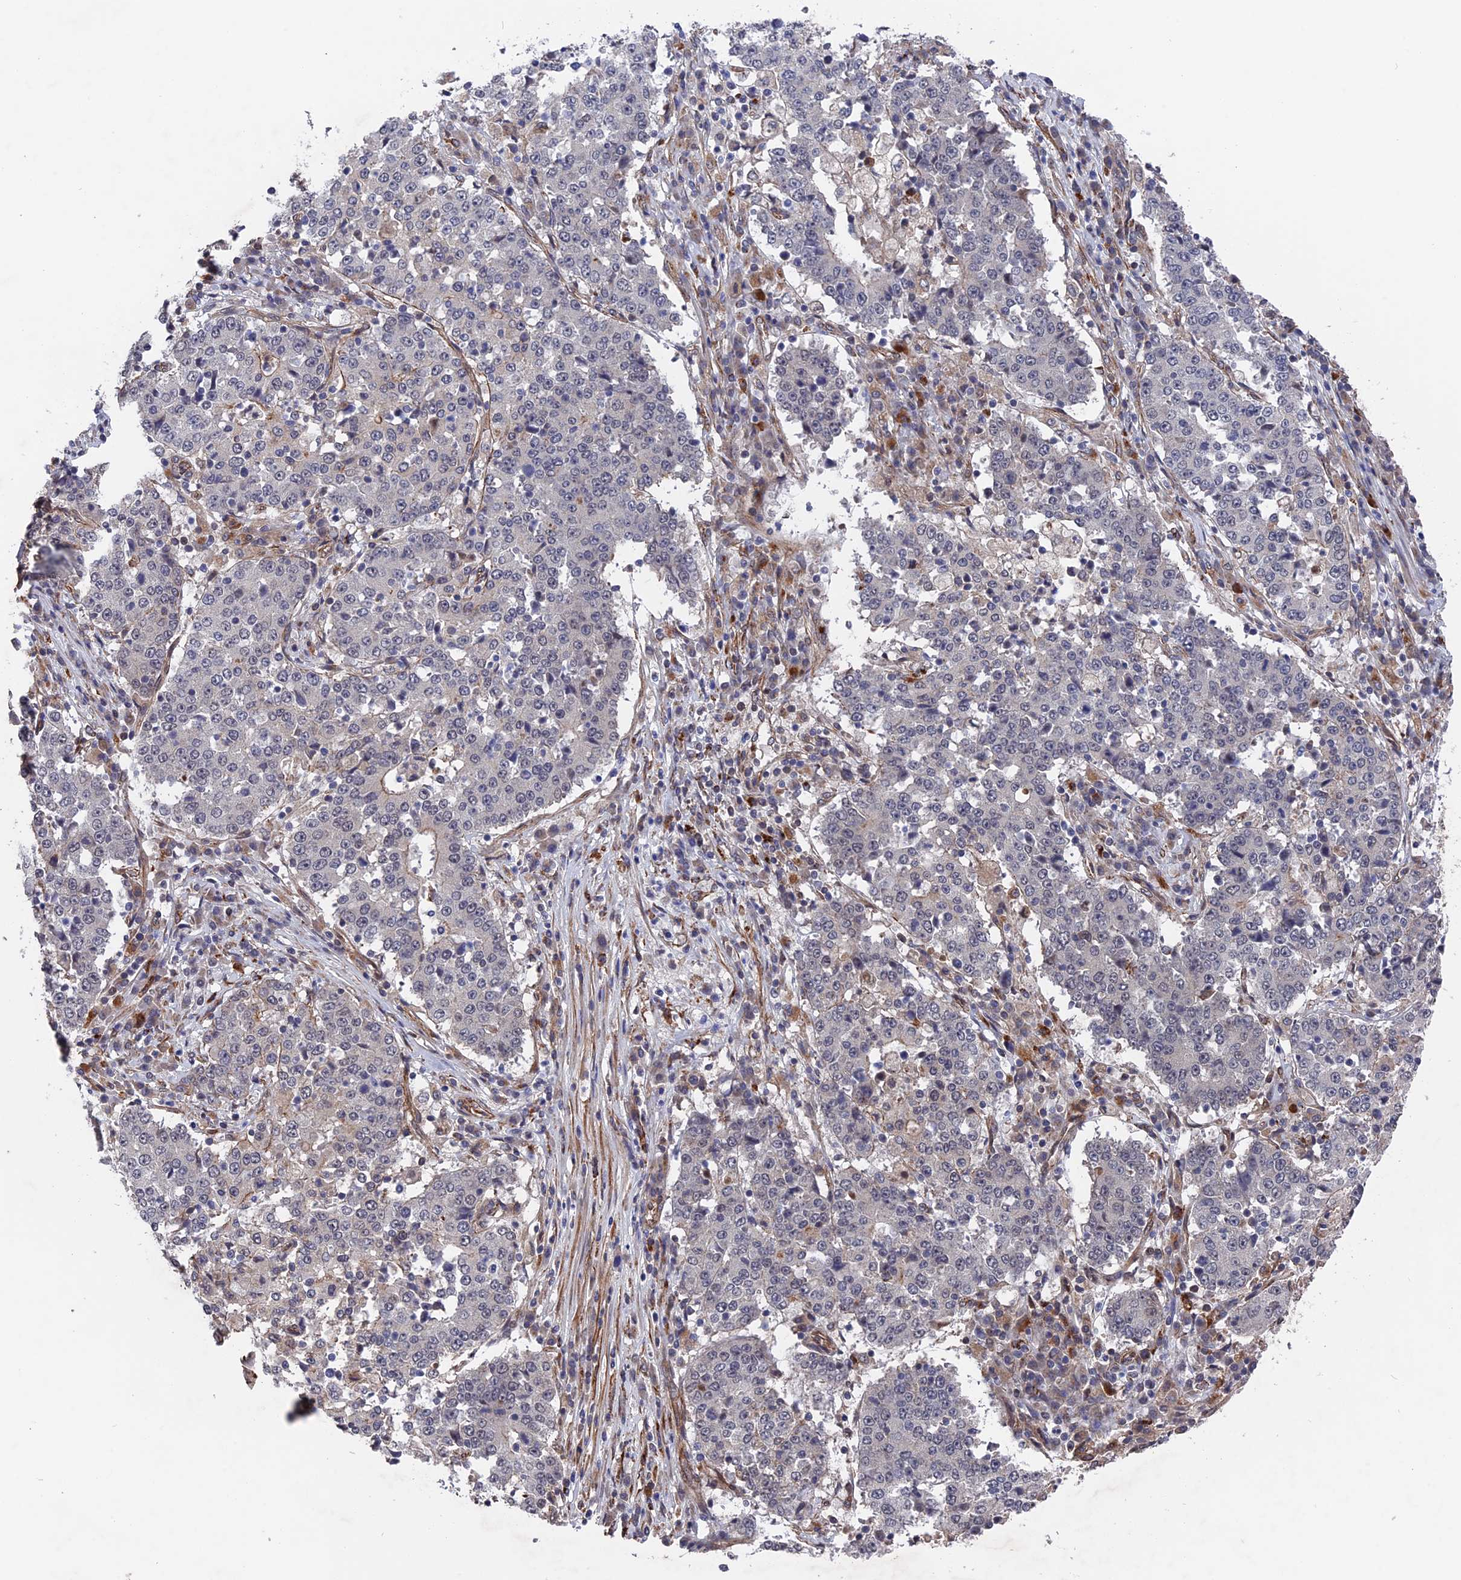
{"staining": {"intensity": "negative", "quantity": "none", "location": "none"}, "tissue": "stomach cancer", "cell_type": "Tumor cells", "image_type": "cancer", "snomed": [{"axis": "morphology", "description": "Adenocarcinoma, NOS"}, {"axis": "topography", "description": "Stomach"}], "caption": "Stomach cancer was stained to show a protein in brown. There is no significant expression in tumor cells.", "gene": "NOSIP", "patient": {"sex": "male", "age": 59}}